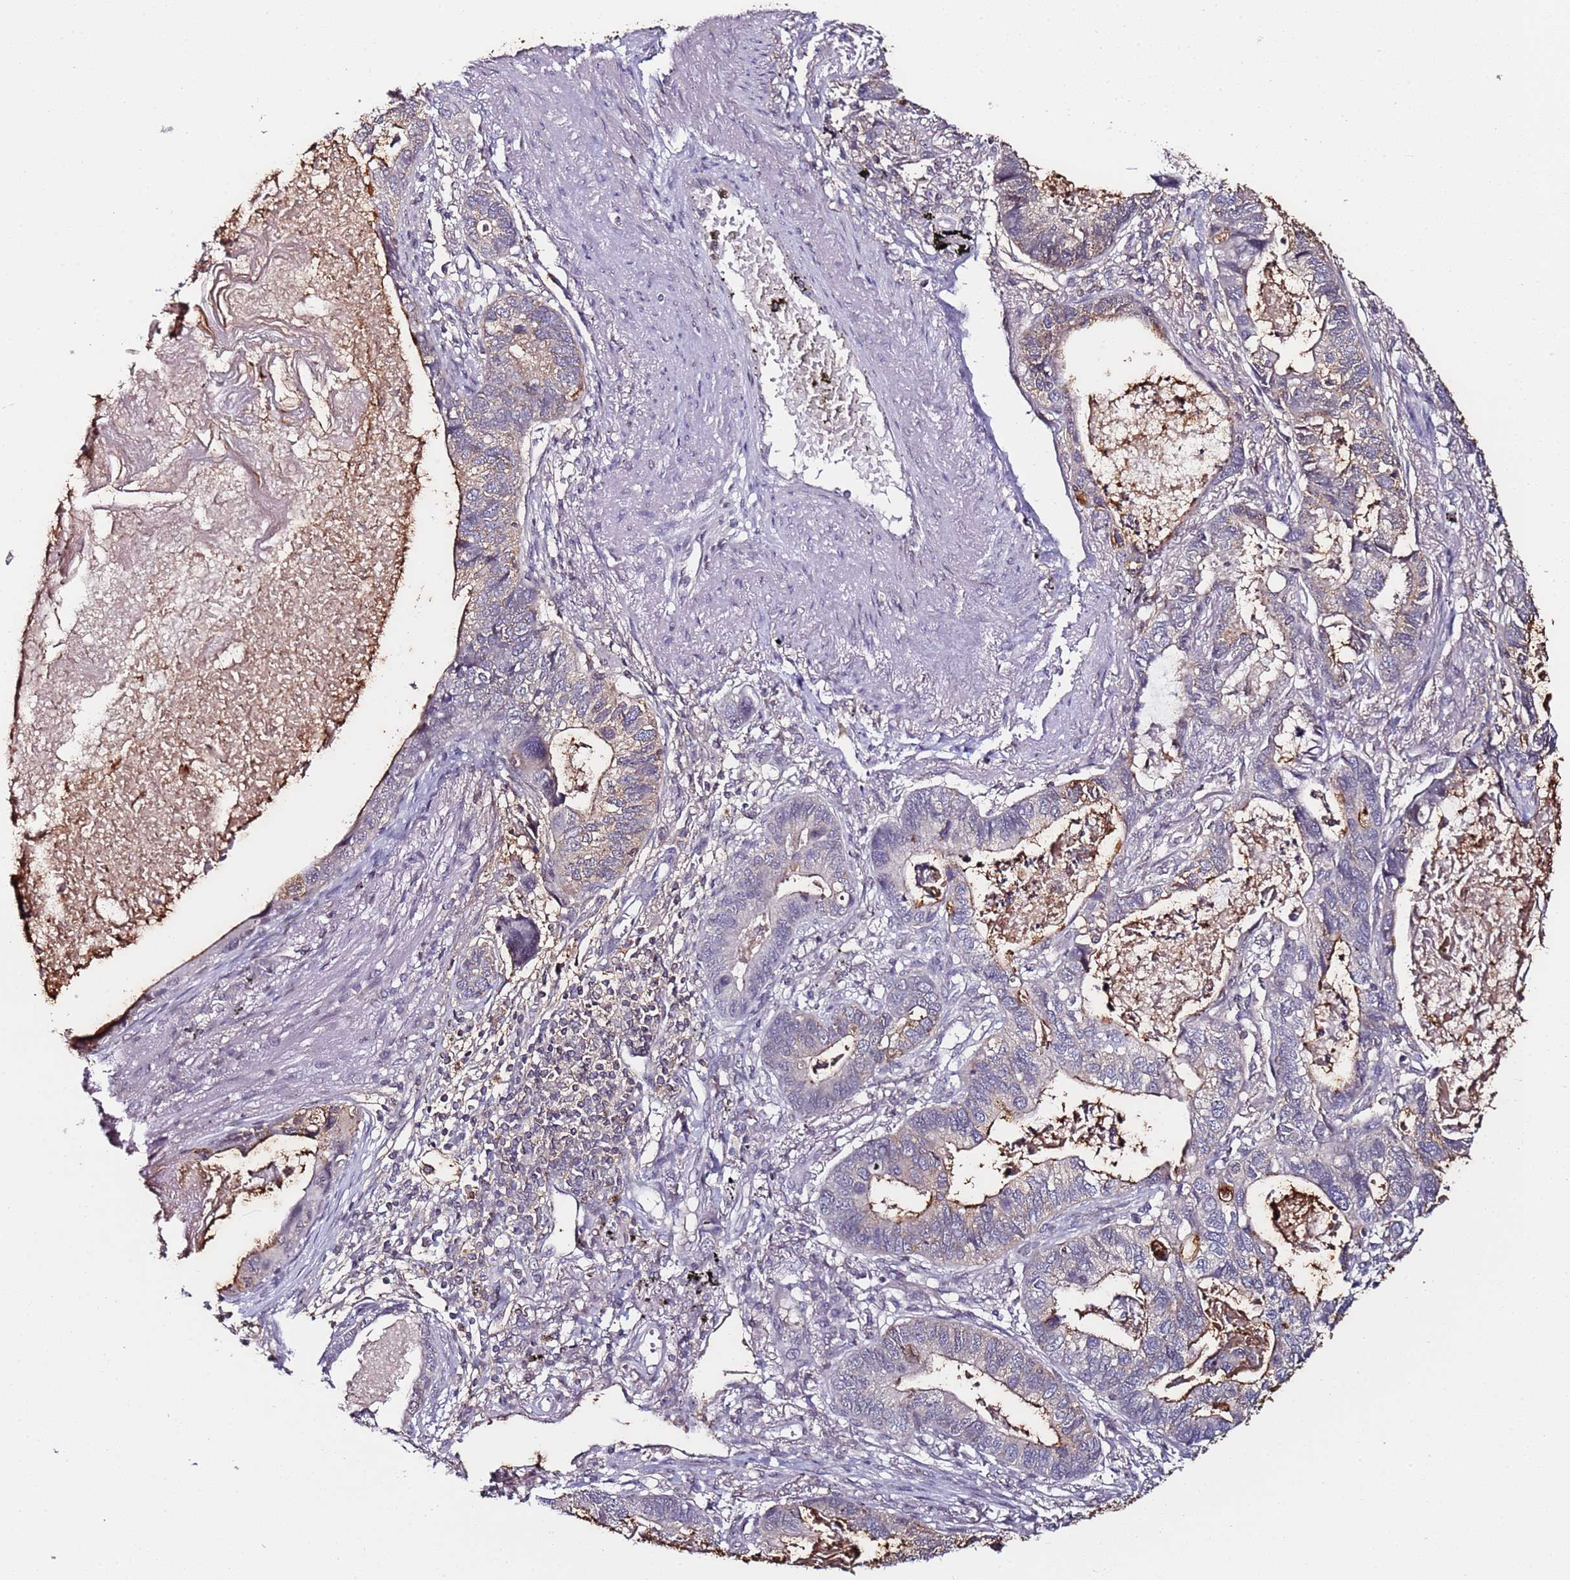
{"staining": {"intensity": "moderate", "quantity": "<25%", "location": "cytoplasmic/membranous"}, "tissue": "lung cancer", "cell_type": "Tumor cells", "image_type": "cancer", "snomed": [{"axis": "morphology", "description": "Adenocarcinoma, NOS"}, {"axis": "topography", "description": "Lung"}], "caption": "The image demonstrates immunohistochemical staining of lung cancer (adenocarcinoma). There is moderate cytoplasmic/membranous staining is identified in approximately <25% of tumor cells.", "gene": "DUSP28", "patient": {"sex": "male", "age": 67}}